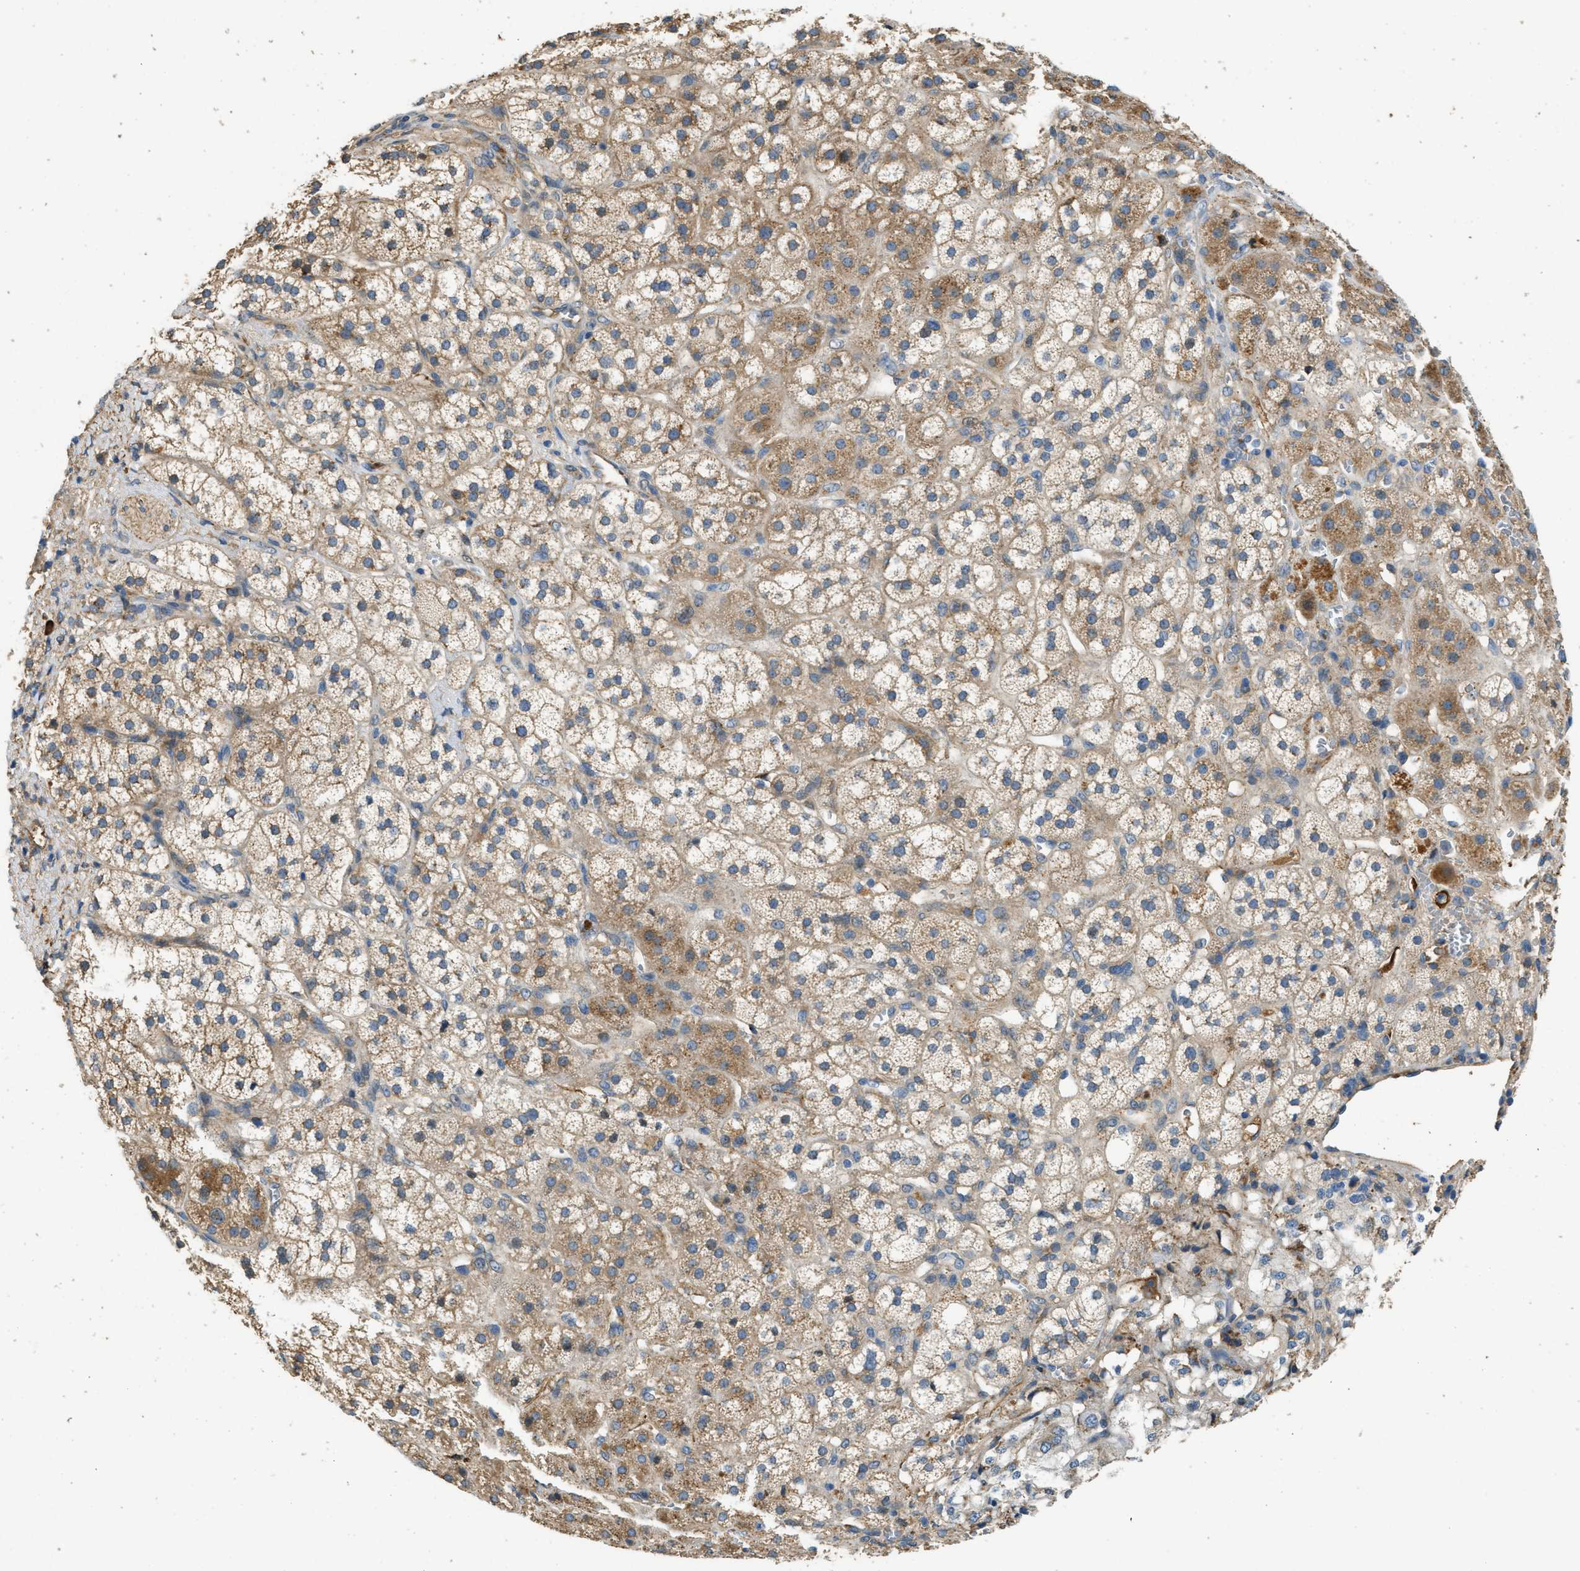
{"staining": {"intensity": "moderate", "quantity": ">75%", "location": "cytoplasmic/membranous"}, "tissue": "adrenal gland", "cell_type": "Glandular cells", "image_type": "normal", "snomed": [{"axis": "morphology", "description": "Normal tissue, NOS"}, {"axis": "topography", "description": "Adrenal gland"}], "caption": "DAB (3,3'-diaminobenzidine) immunohistochemical staining of benign human adrenal gland displays moderate cytoplasmic/membranous protein expression in about >75% of glandular cells.", "gene": "RIPK2", "patient": {"sex": "male", "age": 56}}